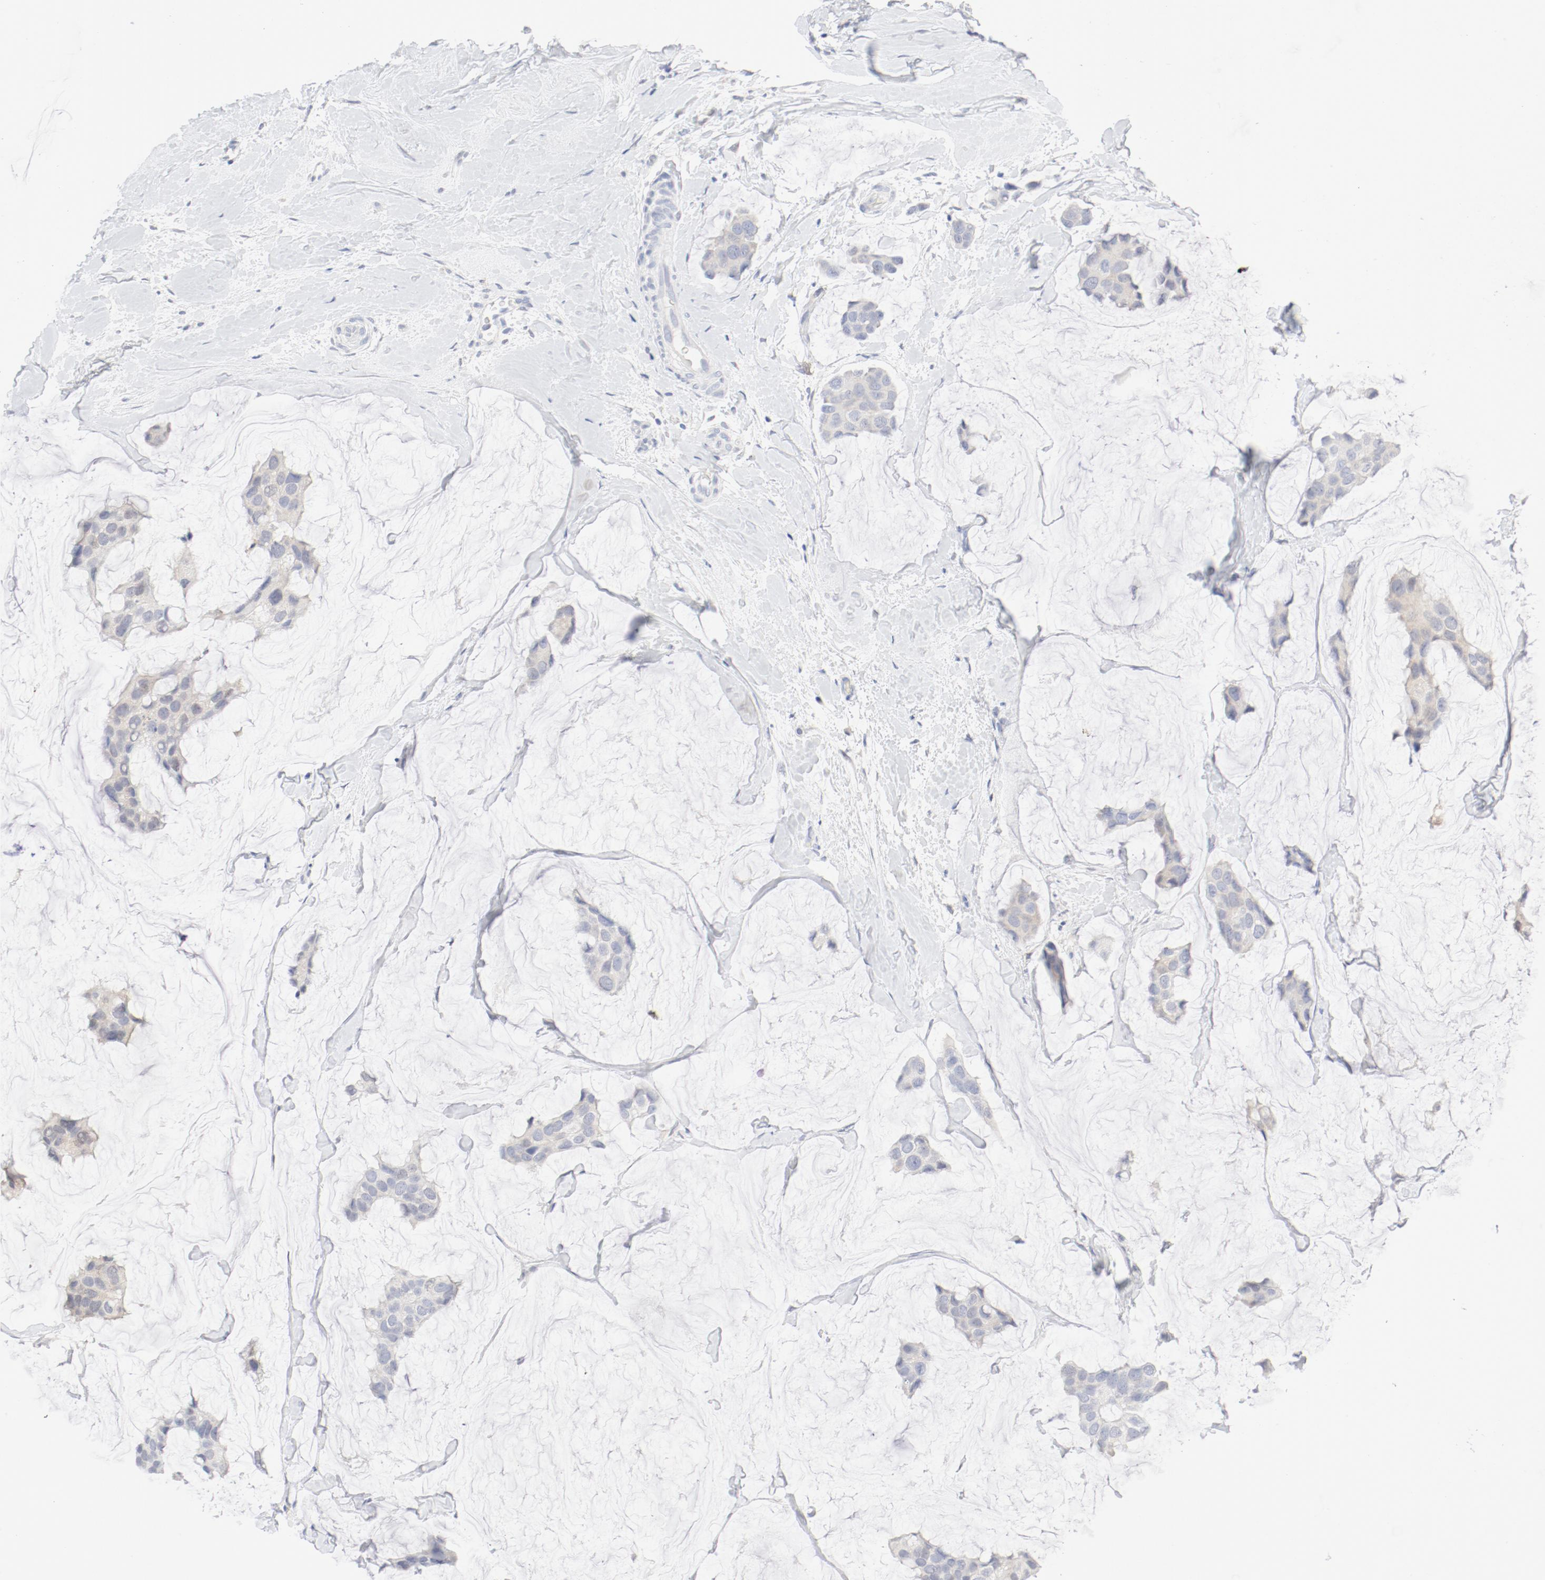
{"staining": {"intensity": "weak", "quantity": "<25%", "location": "cytoplasmic/membranous"}, "tissue": "breast cancer", "cell_type": "Tumor cells", "image_type": "cancer", "snomed": [{"axis": "morphology", "description": "Normal tissue, NOS"}, {"axis": "morphology", "description": "Duct carcinoma"}, {"axis": "topography", "description": "Breast"}], "caption": "High power microscopy histopathology image of an immunohistochemistry micrograph of breast cancer, revealing no significant positivity in tumor cells.", "gene": "PGM1", "patient": {"sex": "female", "age": 50}}